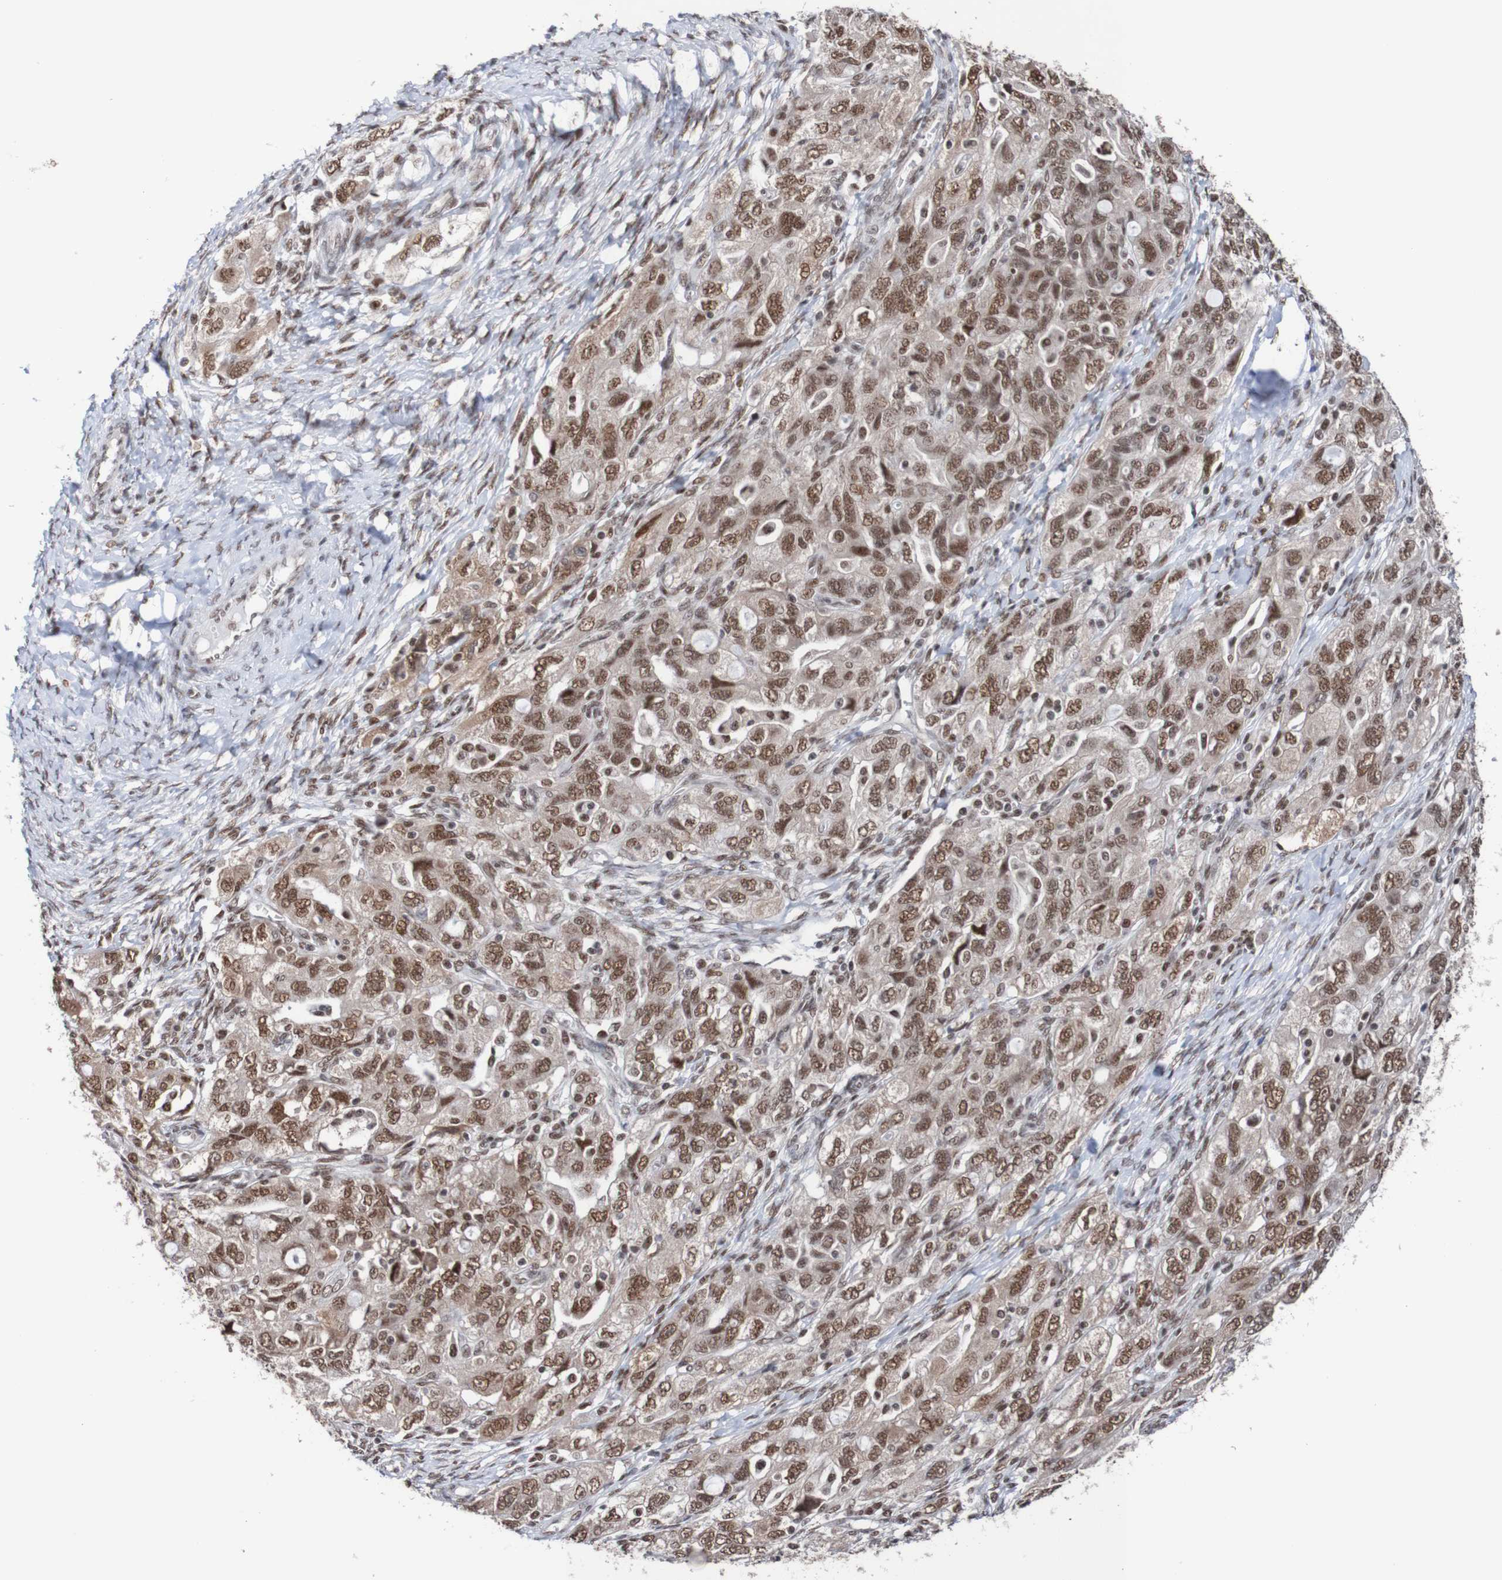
{"staining": {"intensity": "strong", "quantity": ">75%", "location": "cytoplasmic/membranous,nuclear"}, "tissue": "ovarian cancer", "cell_type": "Tumor cells", "image_type": "cancer", "snomed": [{"axis": "morphology", "description": "Carcinoma, NOS"}, {"axis": "morphology", "description": "Cystadenocarcinoma, serous, NOS"}, {"axis": "topography", "description": "Ovary"}], "caption": "Human ovarian cancer stained with a protein marker shows strong staining in tumor cells.", "gene": "CDC5L", "patient": {"sex": "female", "age": 69}}